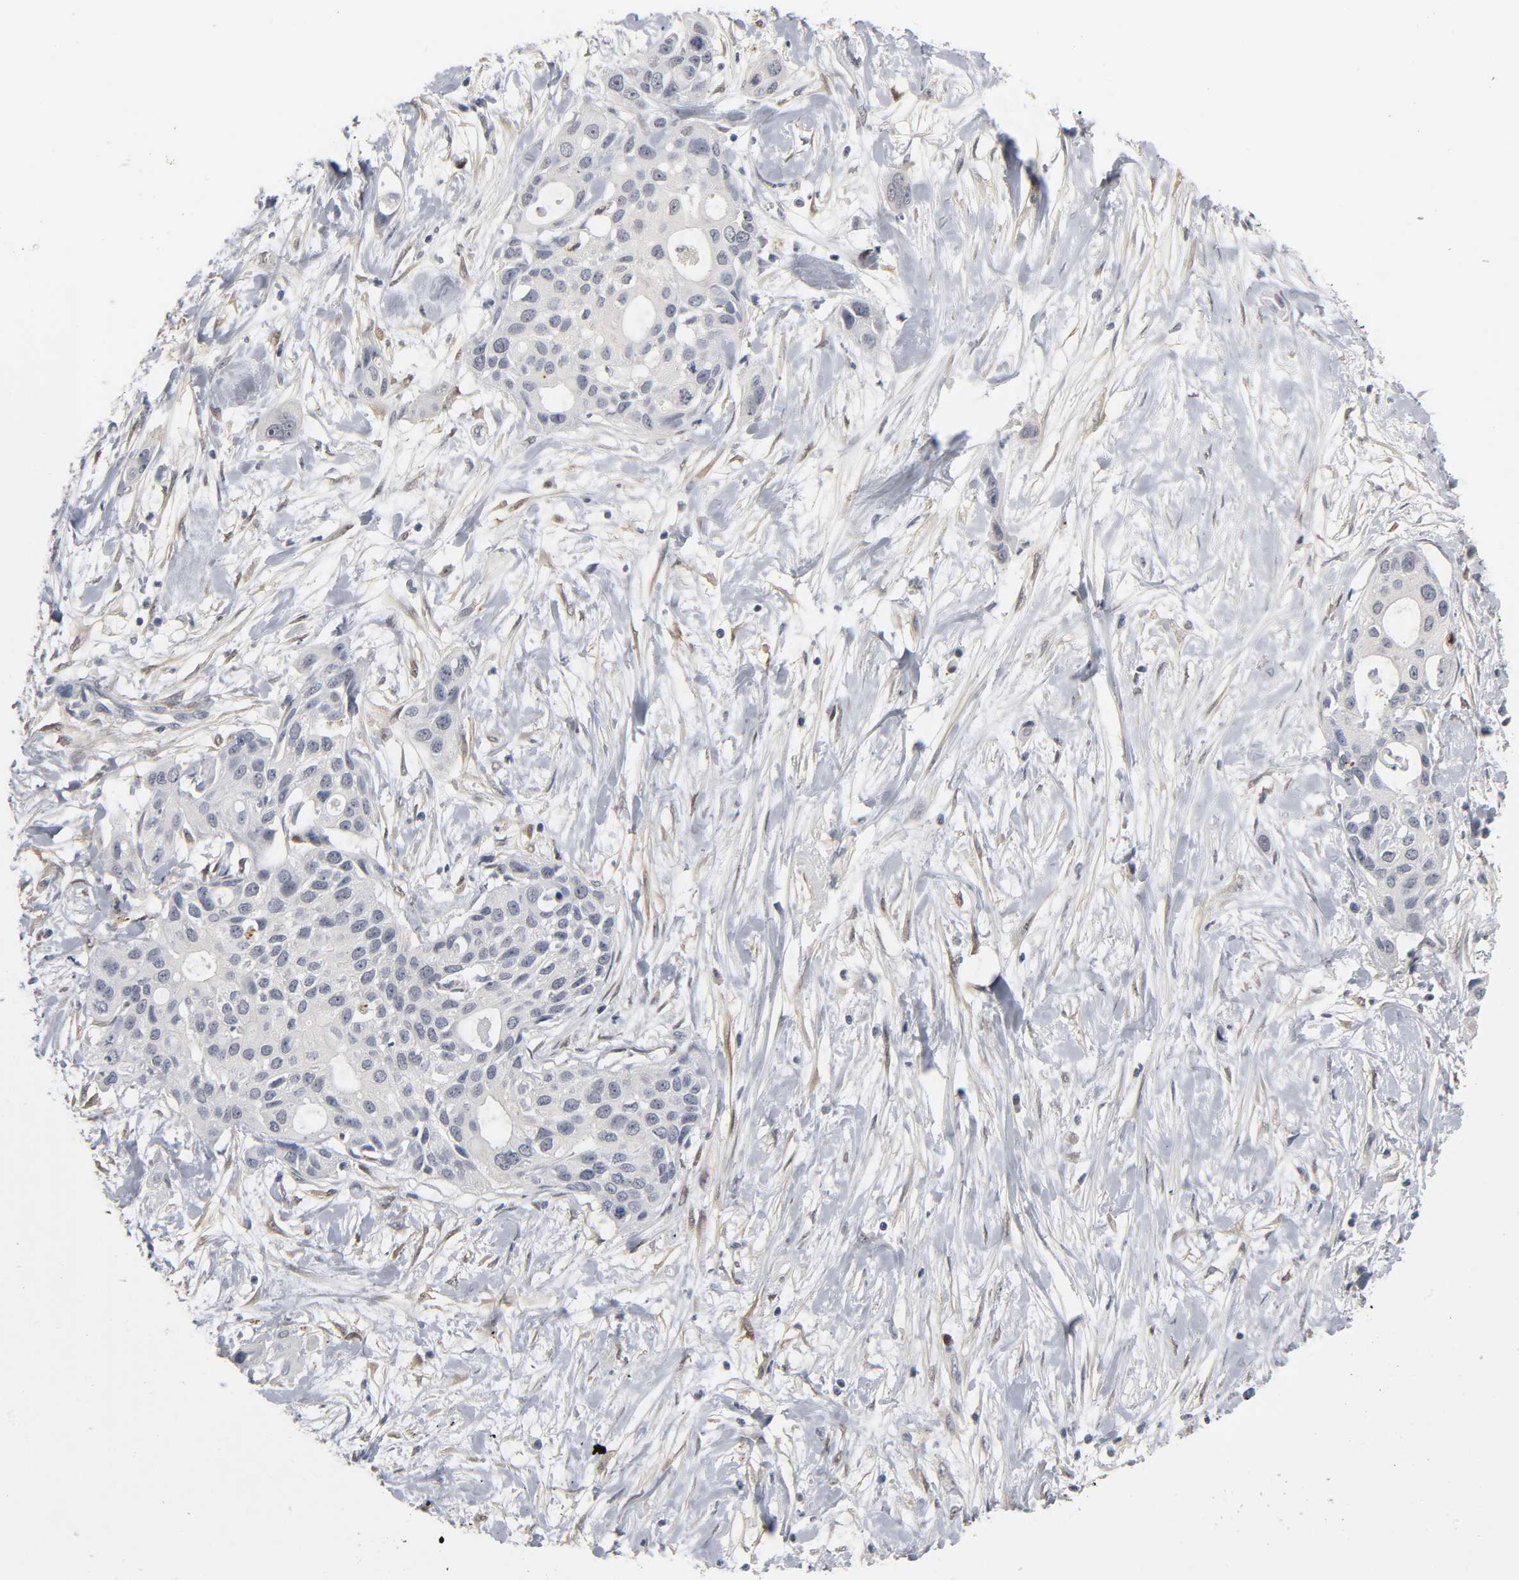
{"staining": {"intensity": "negative", "quantity": "none", "location": "none"}, "tissue": "pancreatic cancer", "cell_type": "Tumor cells", "image_type": "cancer", "snomed": [{"axis": "morphology", "description": "Adenocarcinoma, NOS"}, {"axis": "topography", "description": "Pancreas"}], "caption": "An IHC micrograph of adenocarcinoma (pancreatic) is shown. There is no staining in tumor cells of adenocarcinoma (pancreatic). The staining was performed using DAB (3,3'-diaminobenzidine) to visualize the protein expression in brown, while the nuclei were stained in blue with hematoxylin (Magnification: 20x).", "gene": "PDLIM3", "patient": {"sex": "female", "age": 60}}